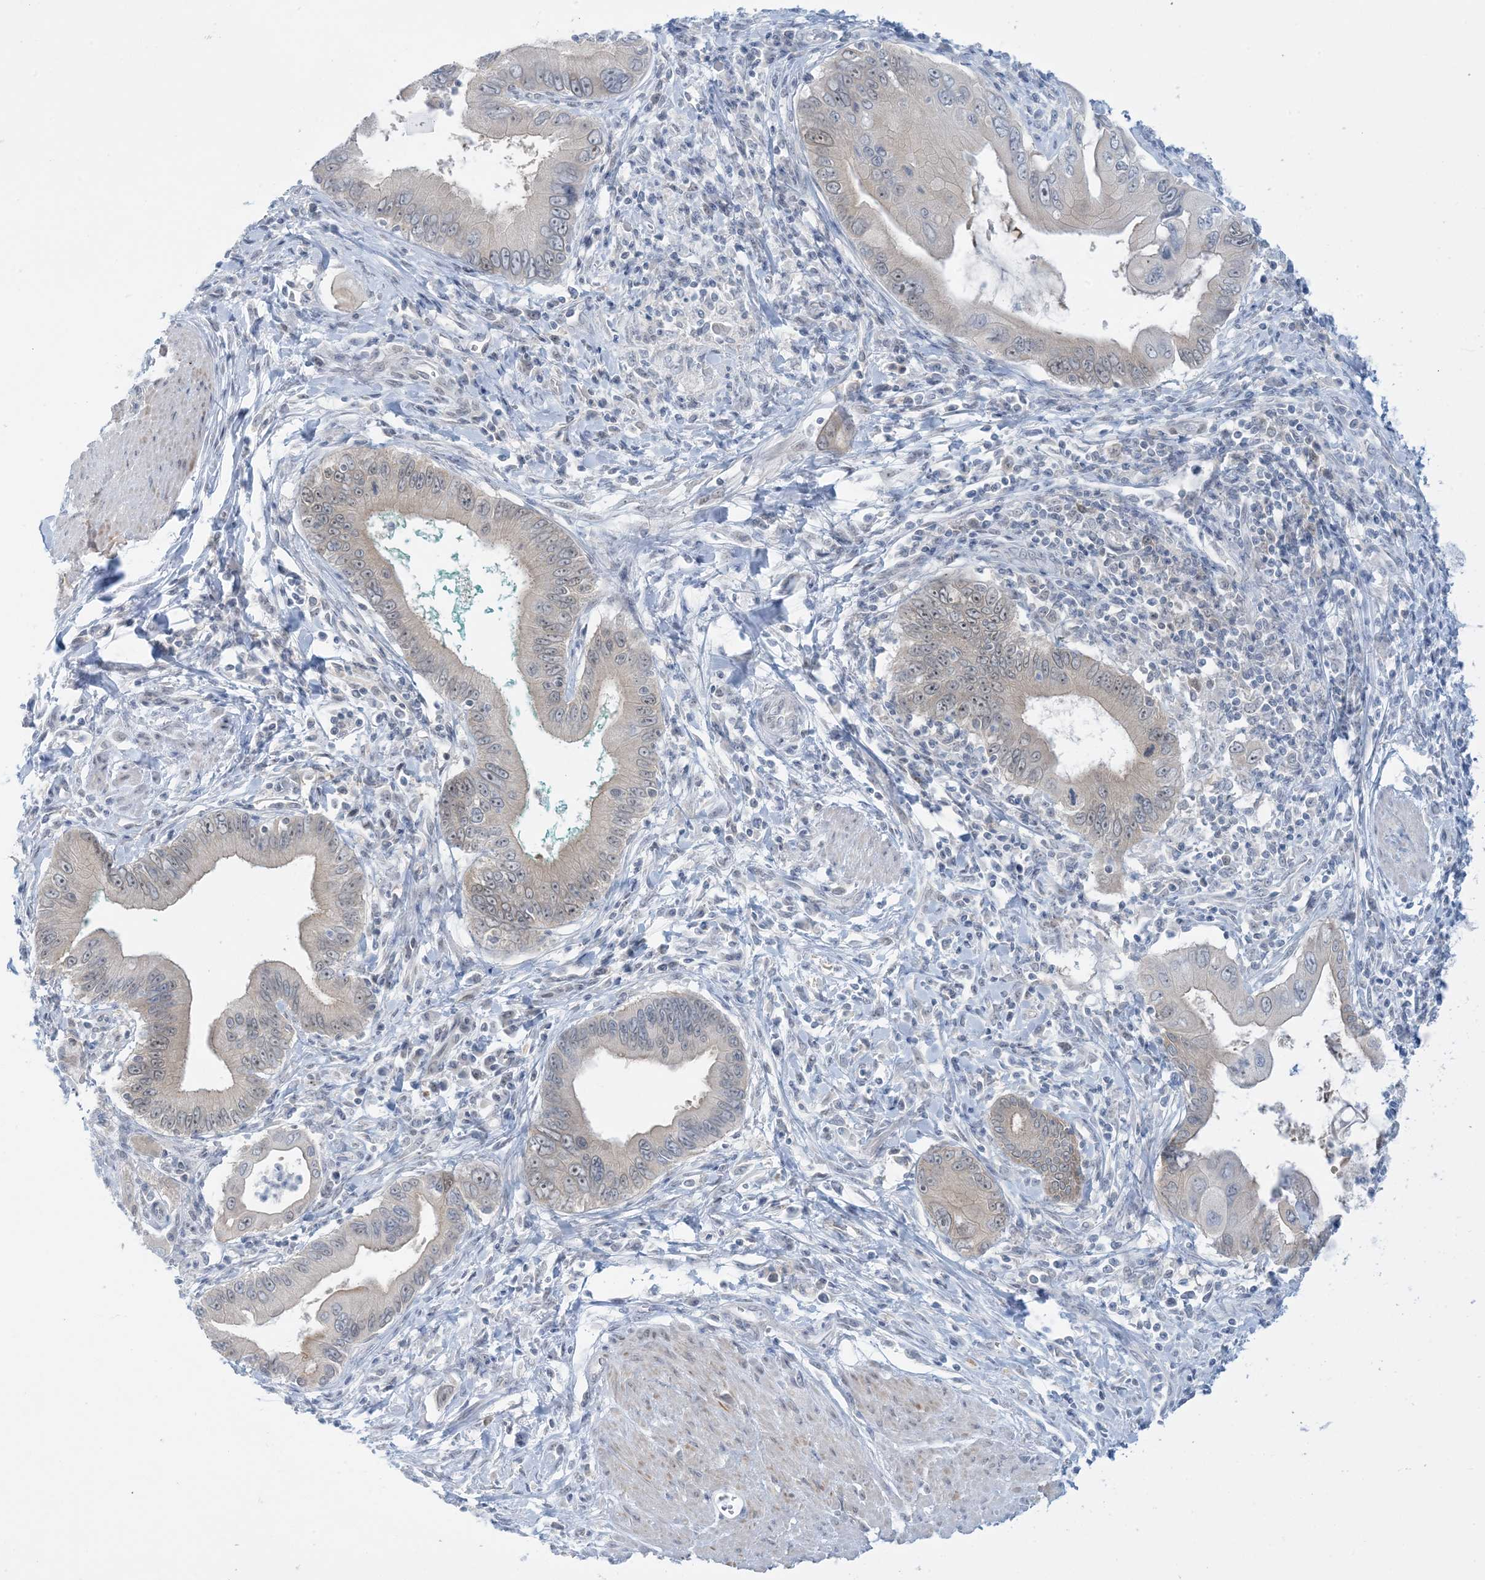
{"staining": {"intensity": "negative", "quantity": "none", "location": "none"}, "tissue": "pancreatic cancer", "cell_type": "Tumor cells", "image_type": "cancer", "snomed": [{"axis": "morphology", "description": "Adenocarcinoma, NOS"}, {"axis": "topography", "description": "Pancreas"}], "caption": "Tumor cells show no significant protein staining in pancreatic cancer (adenocarcinoma).", "gene": "MRPS18A", "patient": {"sex": "male", "age": 78}}